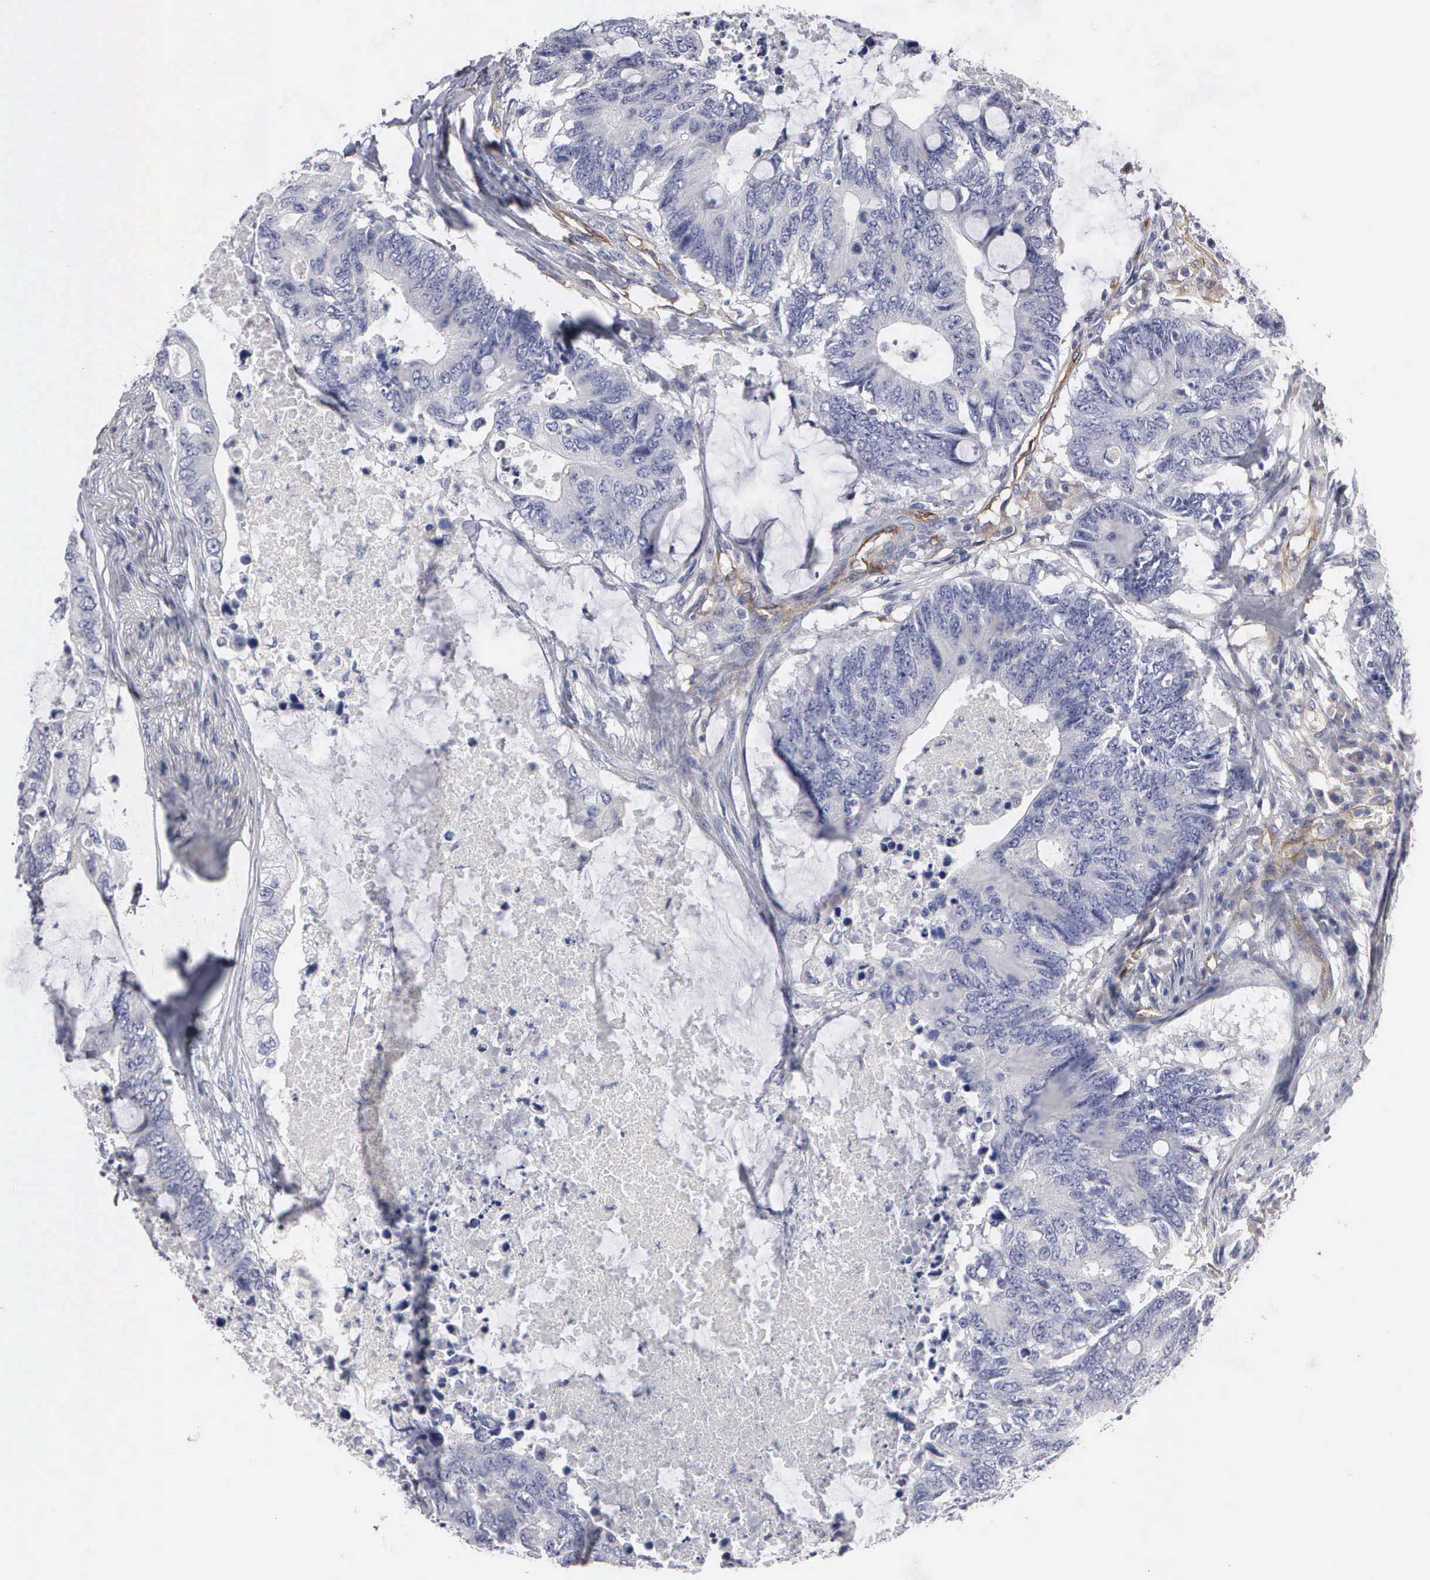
{"staining": {"intensity": "negative", "quantity": "none", "location": "none"}, "tissue": "colorectal cancer", "cell_type": "Tumor cells", "image_type": "cancer", "snomed": [{"axis": "morphology", "description": "Adenocarcinoma, NOS"}, {"axis": "topography", "description": "Colon"}], "caption": "Immunohistochemical staining of adenocarcinoma (colorectal) demonstrates no significant staining in tumor cells.", "gene": "RDX", "patient": {"sex": "male", "age": 71}}